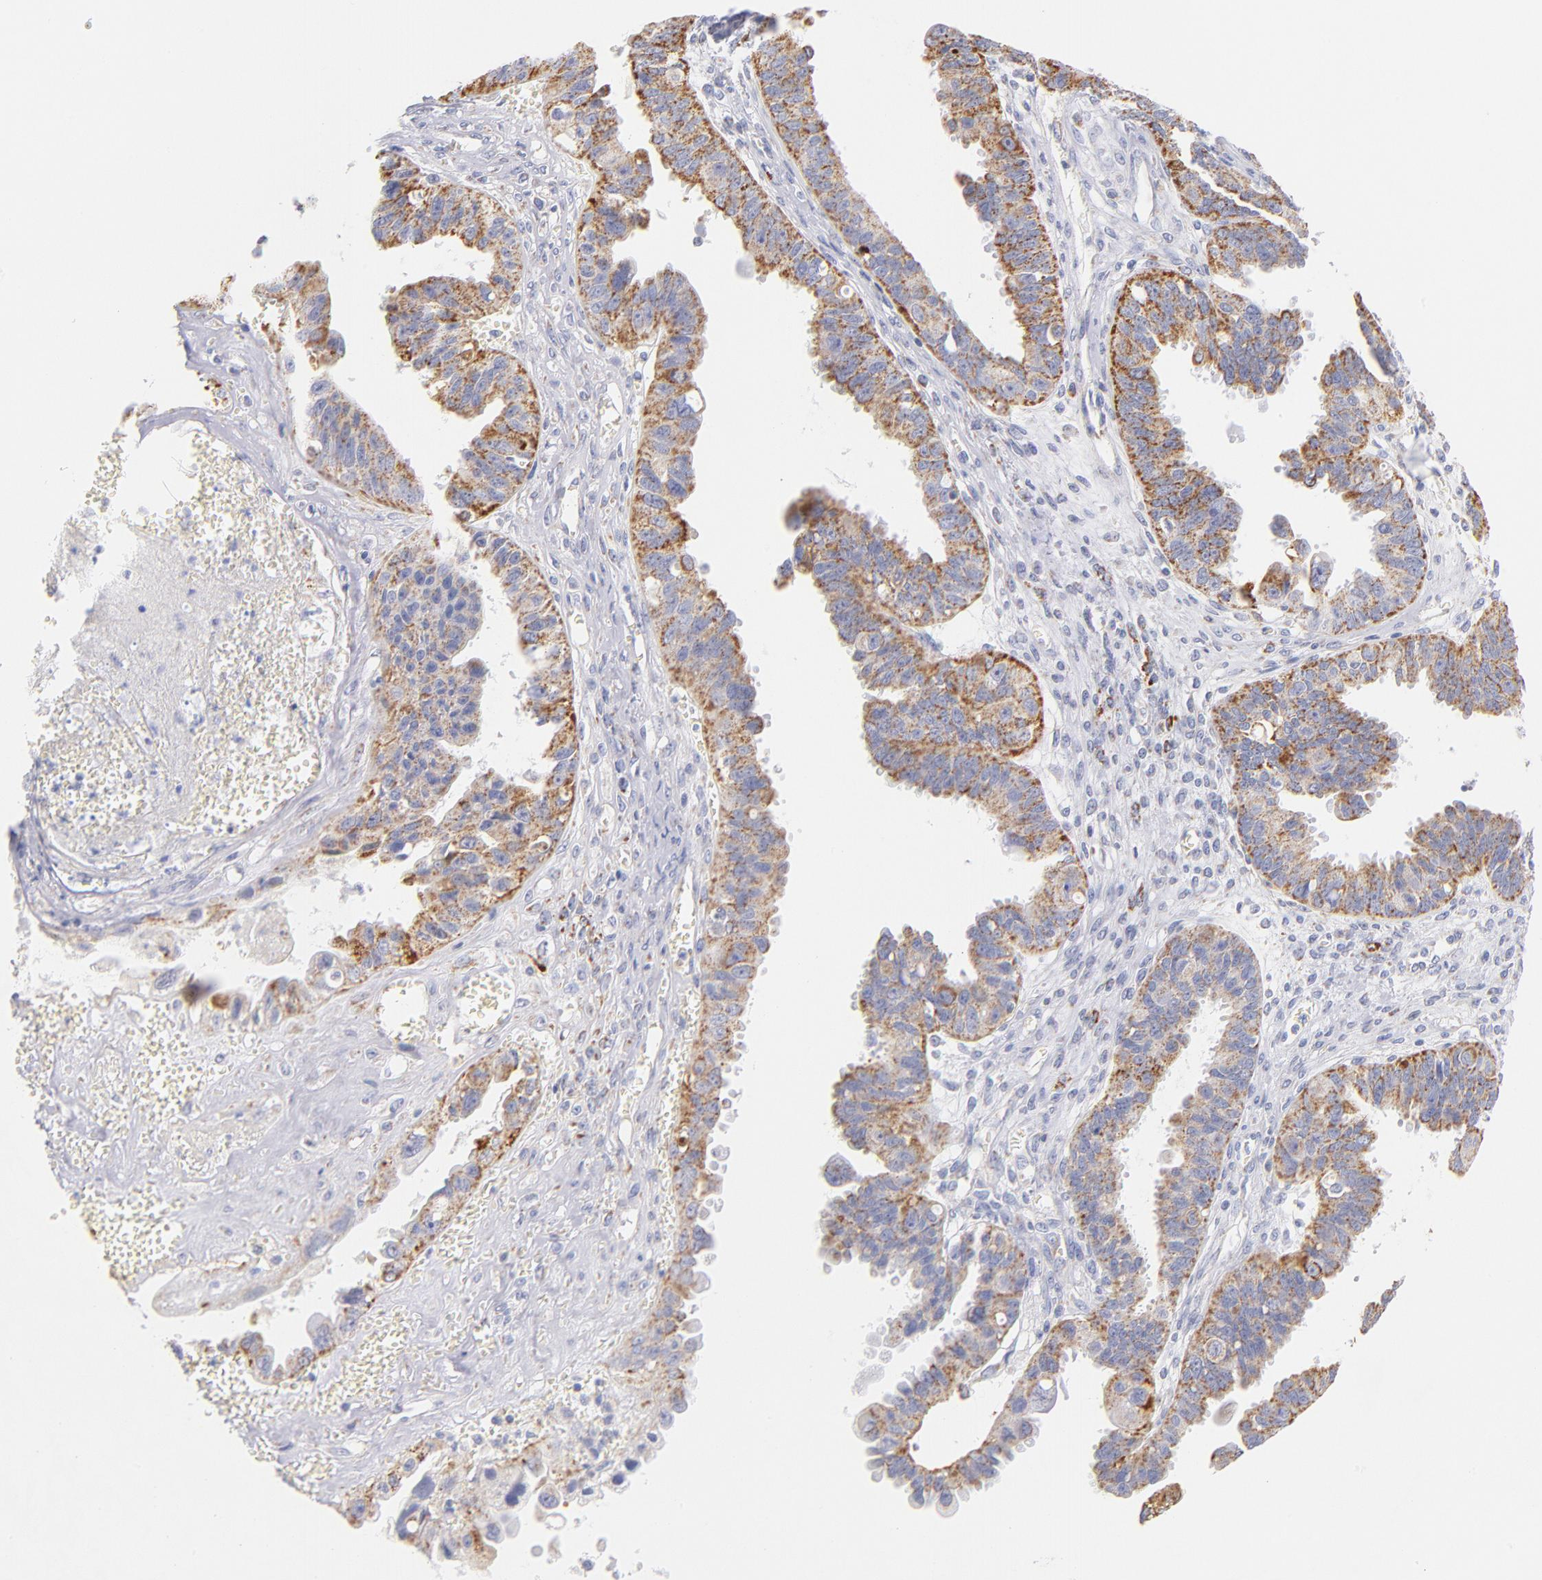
{"staining": {"intensity": "strong", "quantity": ">75%", "location": "cytoplasmic/membranous"}, "tissue": "ovarian cancer", "cell_type": "Tumor cells", "image_type": "cancer", "snomed": [{"axis": "morphology", "description": "Carcinoma, endometroid"}, {"axis": "topography", "description": "Ovary"}], "caption": "IHC photomicrograph of neoplastic tissue: ovarian endometroid carcinoma stained using immunohistochemistry demonstrates high levels of strong protein expression localized specifically in the cytoplasmic/membranous of tumor cells, appearing as a cytoplasmic/membranous brown color.", "gene": "AIFM1", "patient": {"sex": "female", "age": 85}}